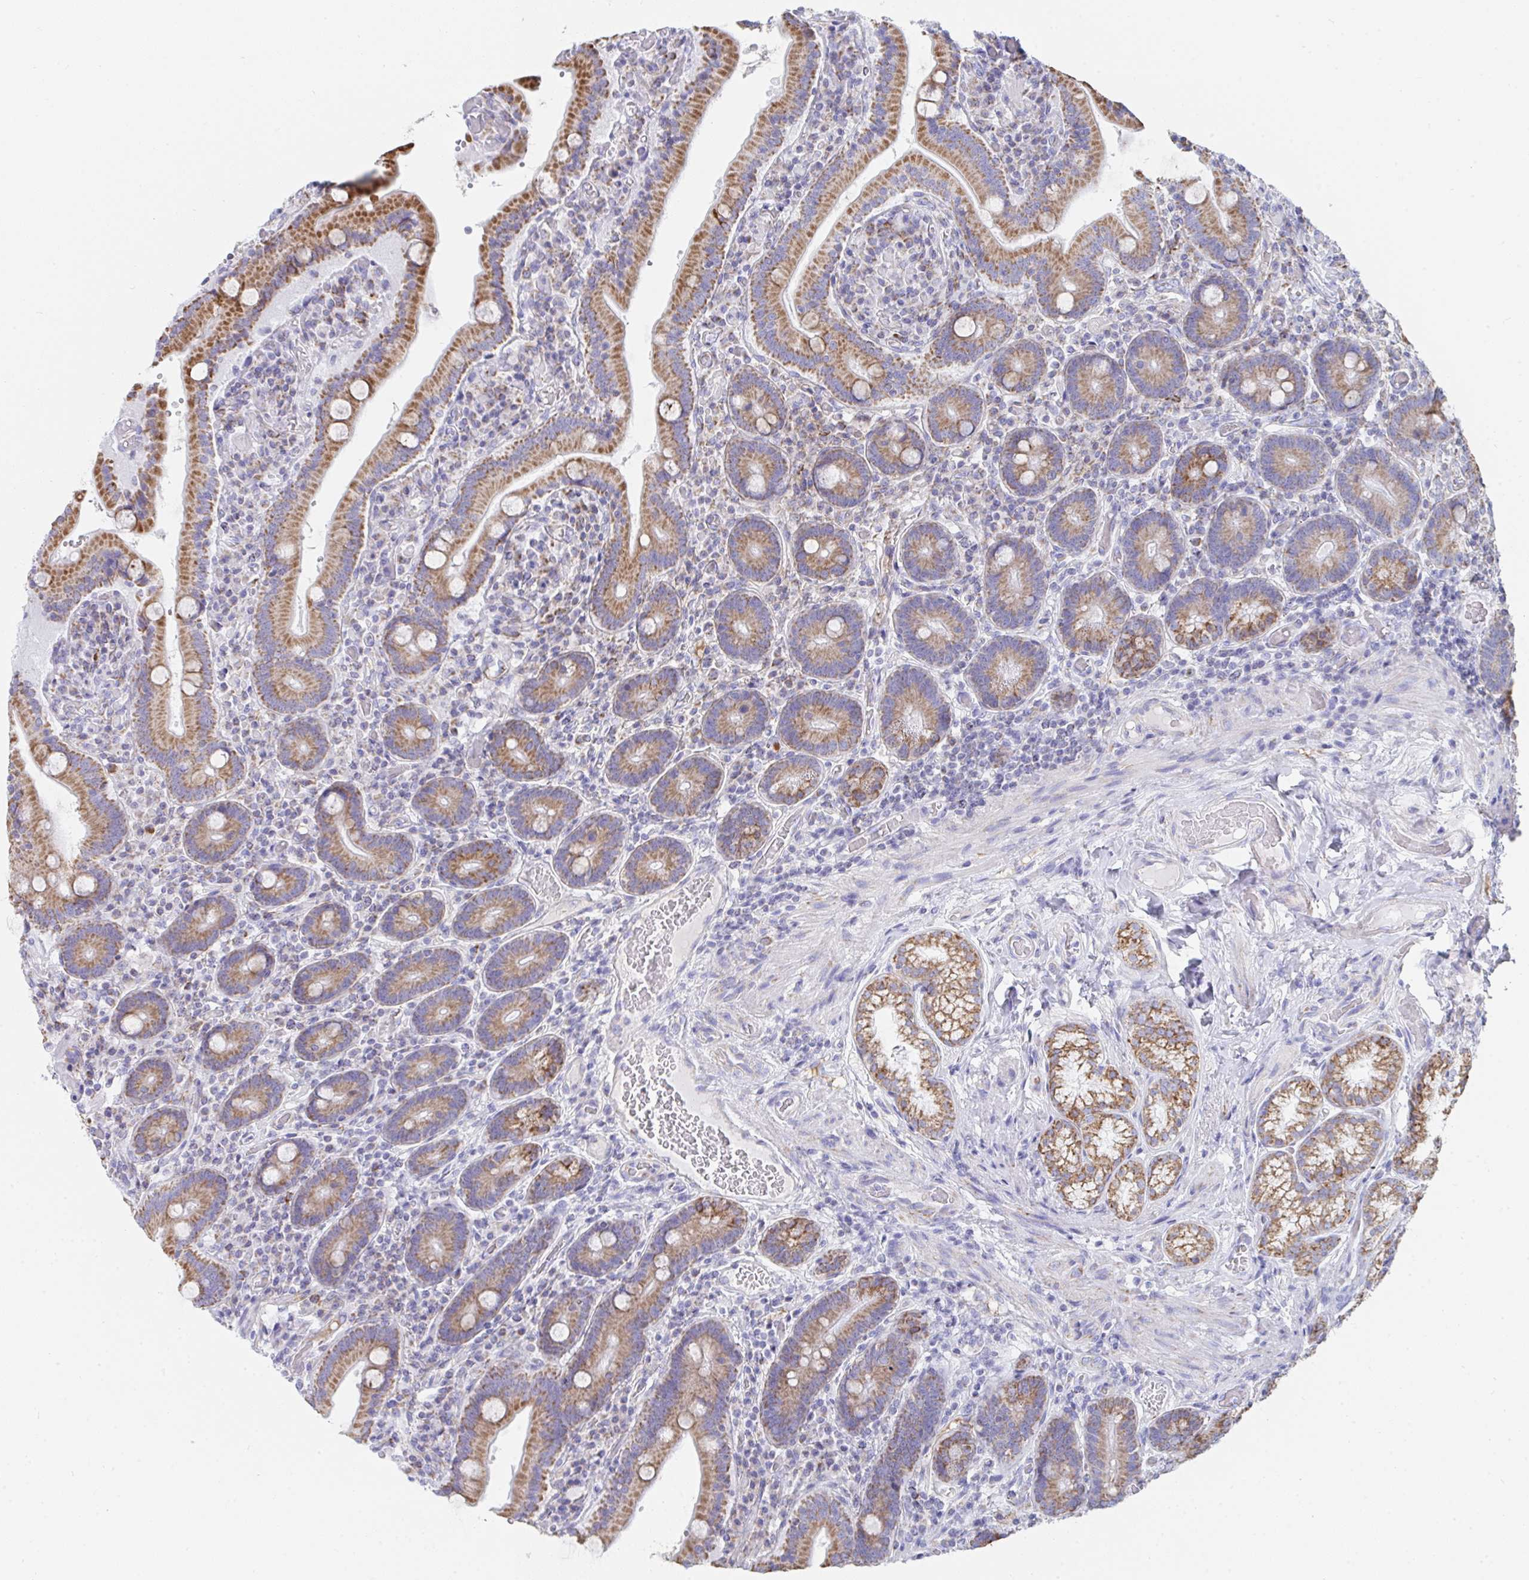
{"staining": {"intensity": "moderate", "quantity": ">75%", "location": "cytoplasmic/membranous"}, "tissue": "duodenum", "cell_type": "Glandular cells", "image_type": "normal", "snomed": [{"axis": "morphology", "description": "Normal tissue, NOS"}, {"axis": "topography", "description": "Duodenum"}], "caption": "Moderate cytoplasmic/membranous expression for a protein is seen in about >75% of glandular cells of benign duodenum using IHC.", "gene": "AIFM1", "patient": {"sex": "female", "age": 62}}